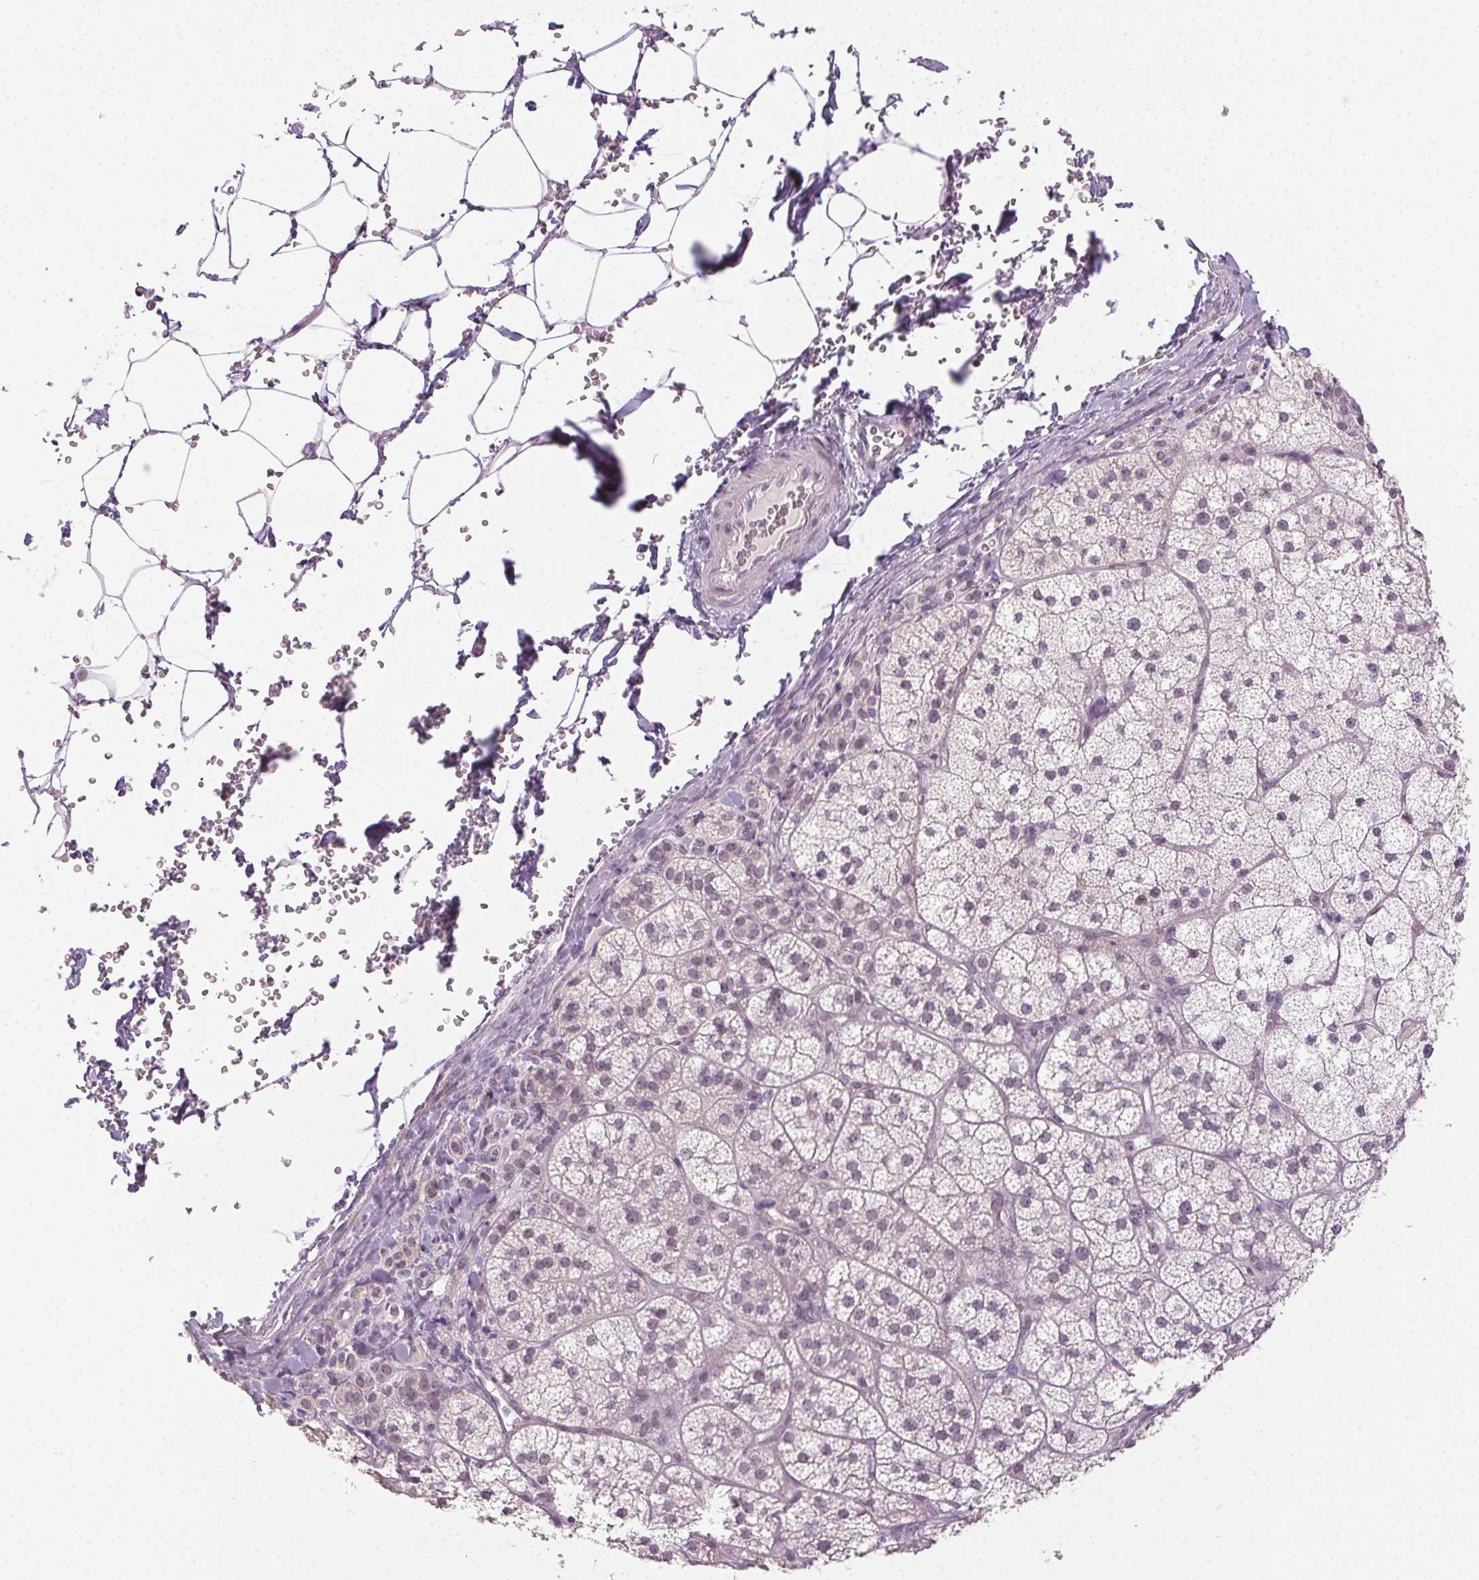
{"staining": {"intensity": "weak", "quantity": "<25%", "location": "cytoplasmic/membranous"}, "tissue": "adrenal gland", "cell_type": "Glandular cells", "image_type": "normal", "snomed": [{"axis": "morphology", "description": "Normal tissue, NOS"}, {"axis": "topography", "description": "Adrenal gland"}], "caption": "Immunohistochemistry (IHC) micrograph of unremarkable adrenal gland stained for a protein (brown), which displays no expression in glandular cells. (DAB (3,3'-diaminobenzidine) immunohistochemistry (IHC) visualized using brightfield microscopy, high magnification).", "gene": "FAM168A", "patient": {"sex": "female", "age": 60}}